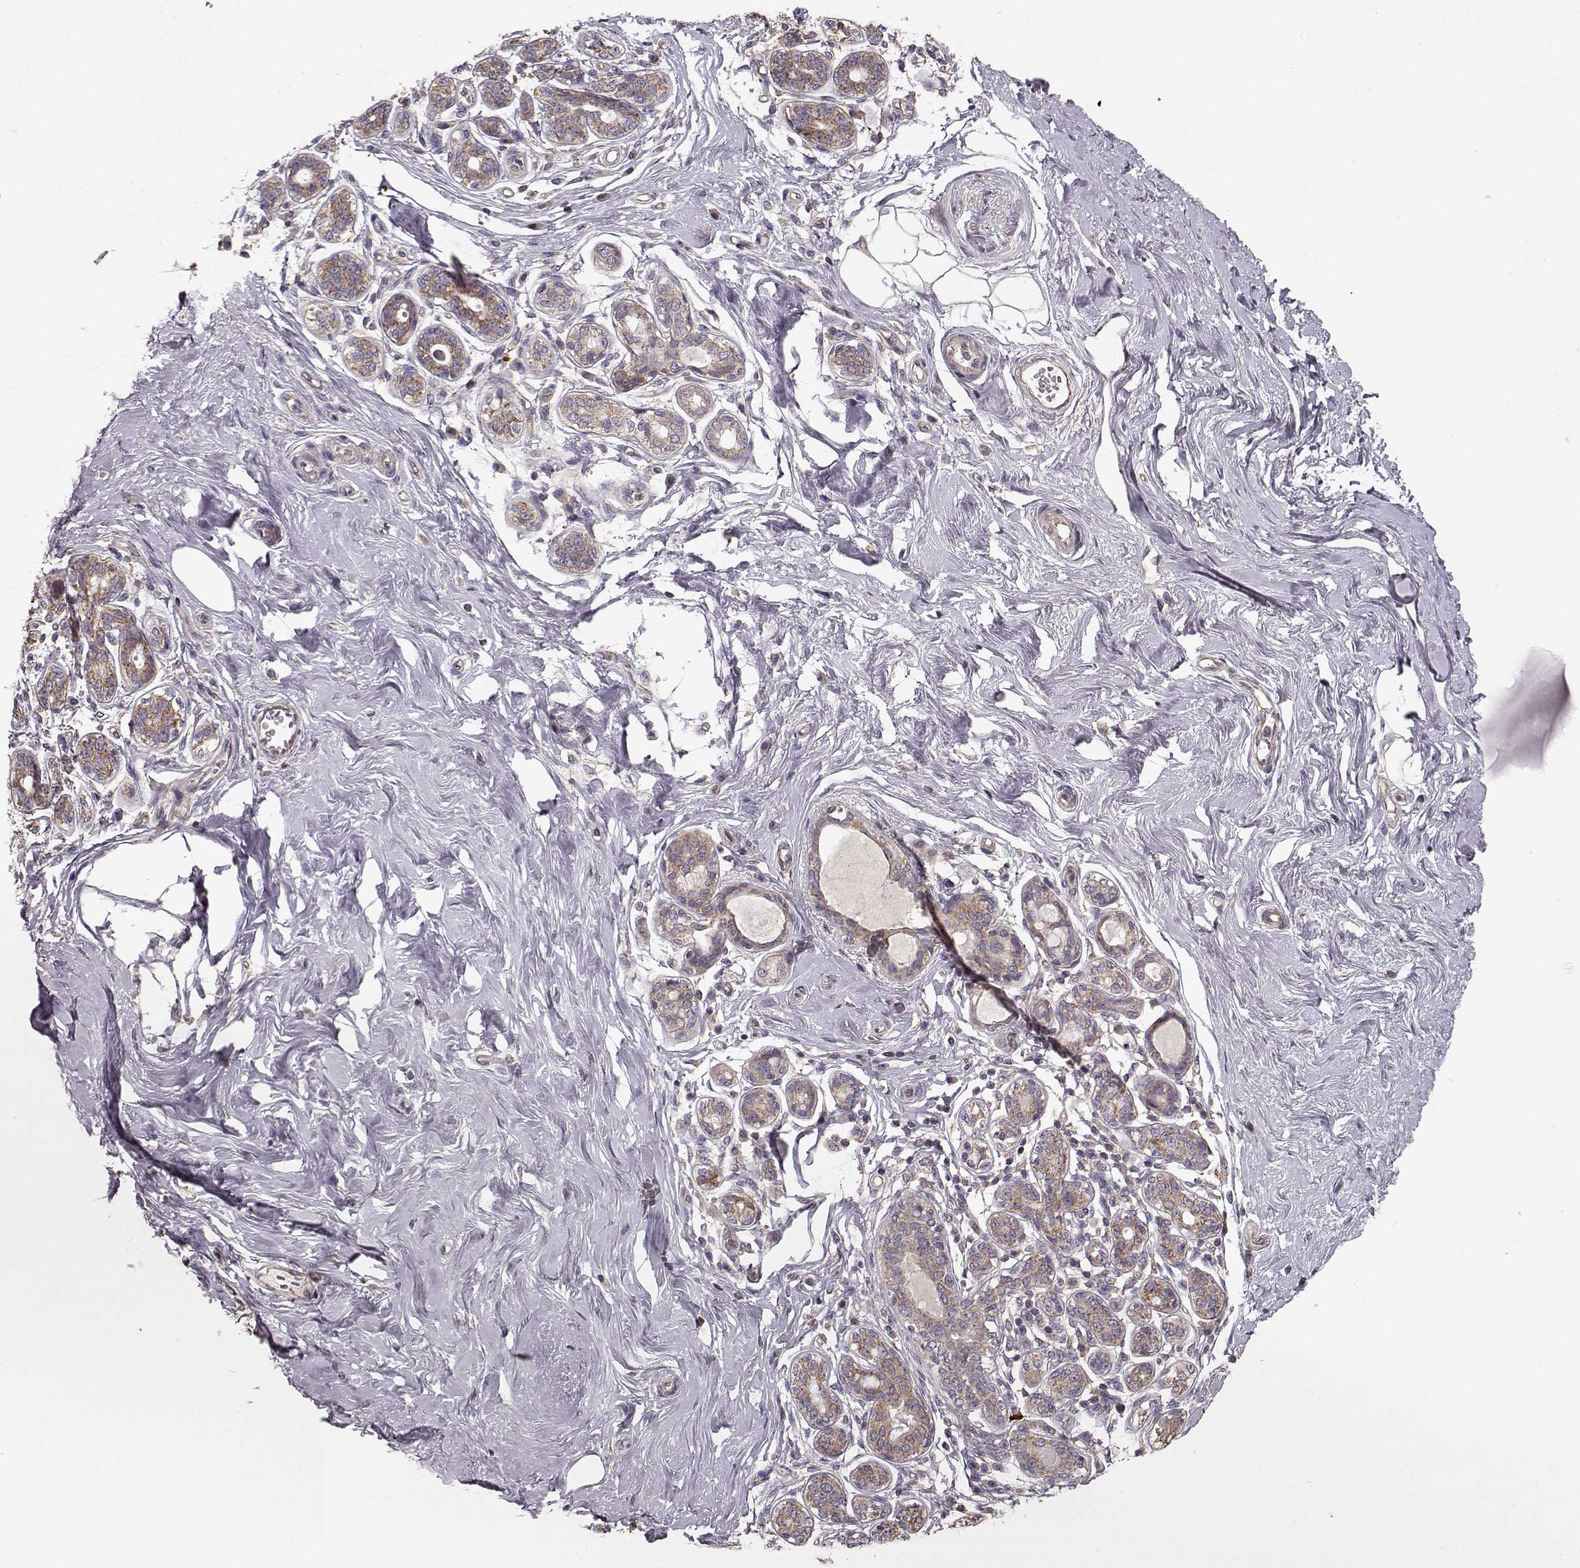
{"staining": {"intensity": "negative", "quantity": "none", "location": "none"}, "tissue": "breast", "cell_type": "Adipocytes", "image_type": "normal", "snomed": [{"axis": "morphology", "description": "Normal tissue, NOS"}, {"axis": "topography", "description": "Skin"}, {"axis": "topography", "description": "Breast"}], "caption": "Adipocytes are negative for protein expression in benign human breast. Brightfield microscopy of immunohistochemistry (IHC) stained with DAB (3,3'-diaminobenzidine) (brown) and hematoxylin (blue), captured at high magnification.", "gene": "ERBB3", "patient": {"sex": "female", "age": 43}}